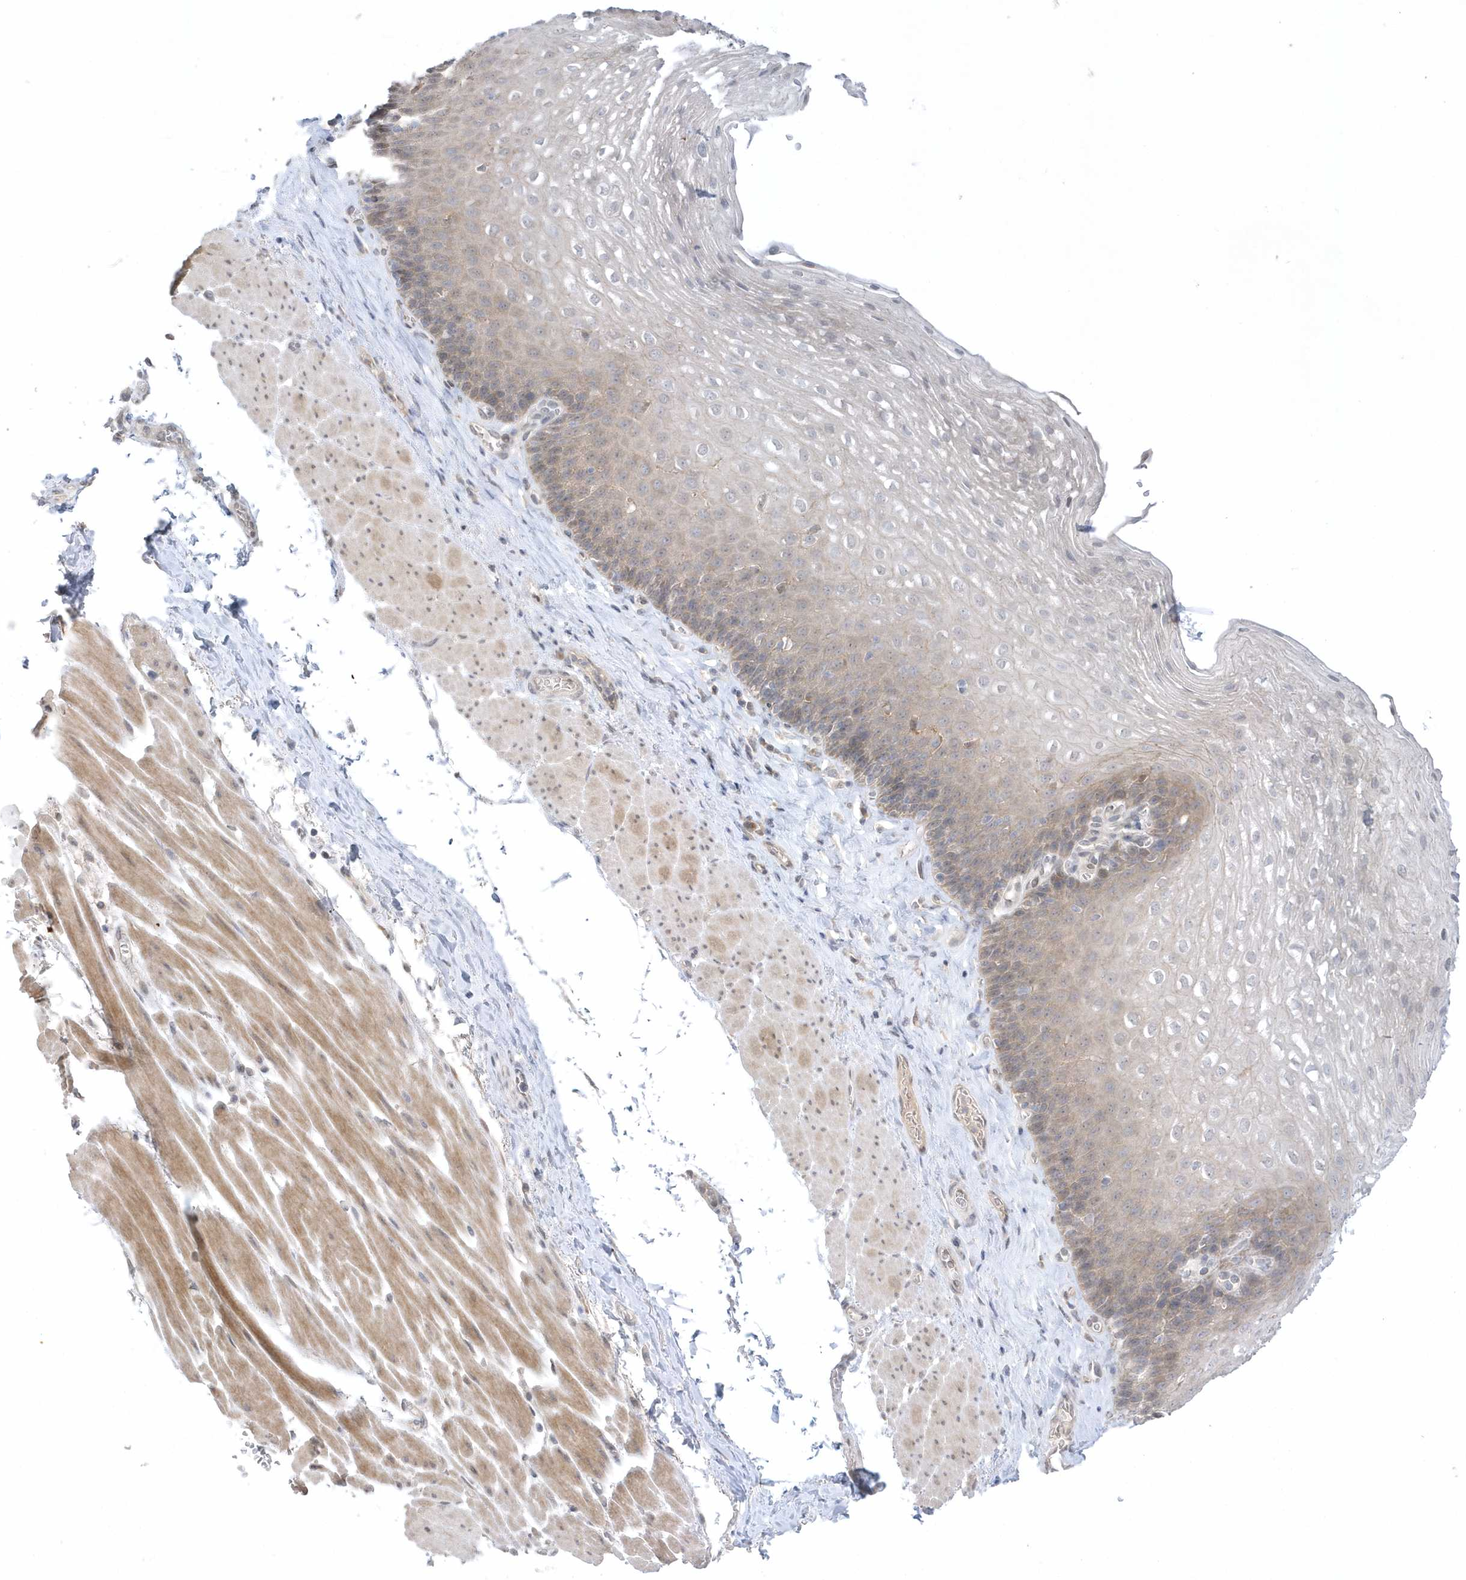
{"staining": {"intensity": "weak", "quantity": ">75%", "location": "cytoplasmic/membranous"}, "tissue": "esophagus", "cell_type": "Squamous epithelial cells", "image_type": "normal", "snomed": [{"axis": "morphology", "description": "Normal tissue, NOS"}, {"axis": "topography", "description": "Esophagus"}], "caption": "Esophagus stained with DAB (3,3'-diaminobenzidine) IHC reveals low levels of weak cytoplasmic/membranous expression in approximately >75% of squamous epithelial cells.", "gene": "ZC3H12D", "patient": {"sex": "female", "age": 66}}